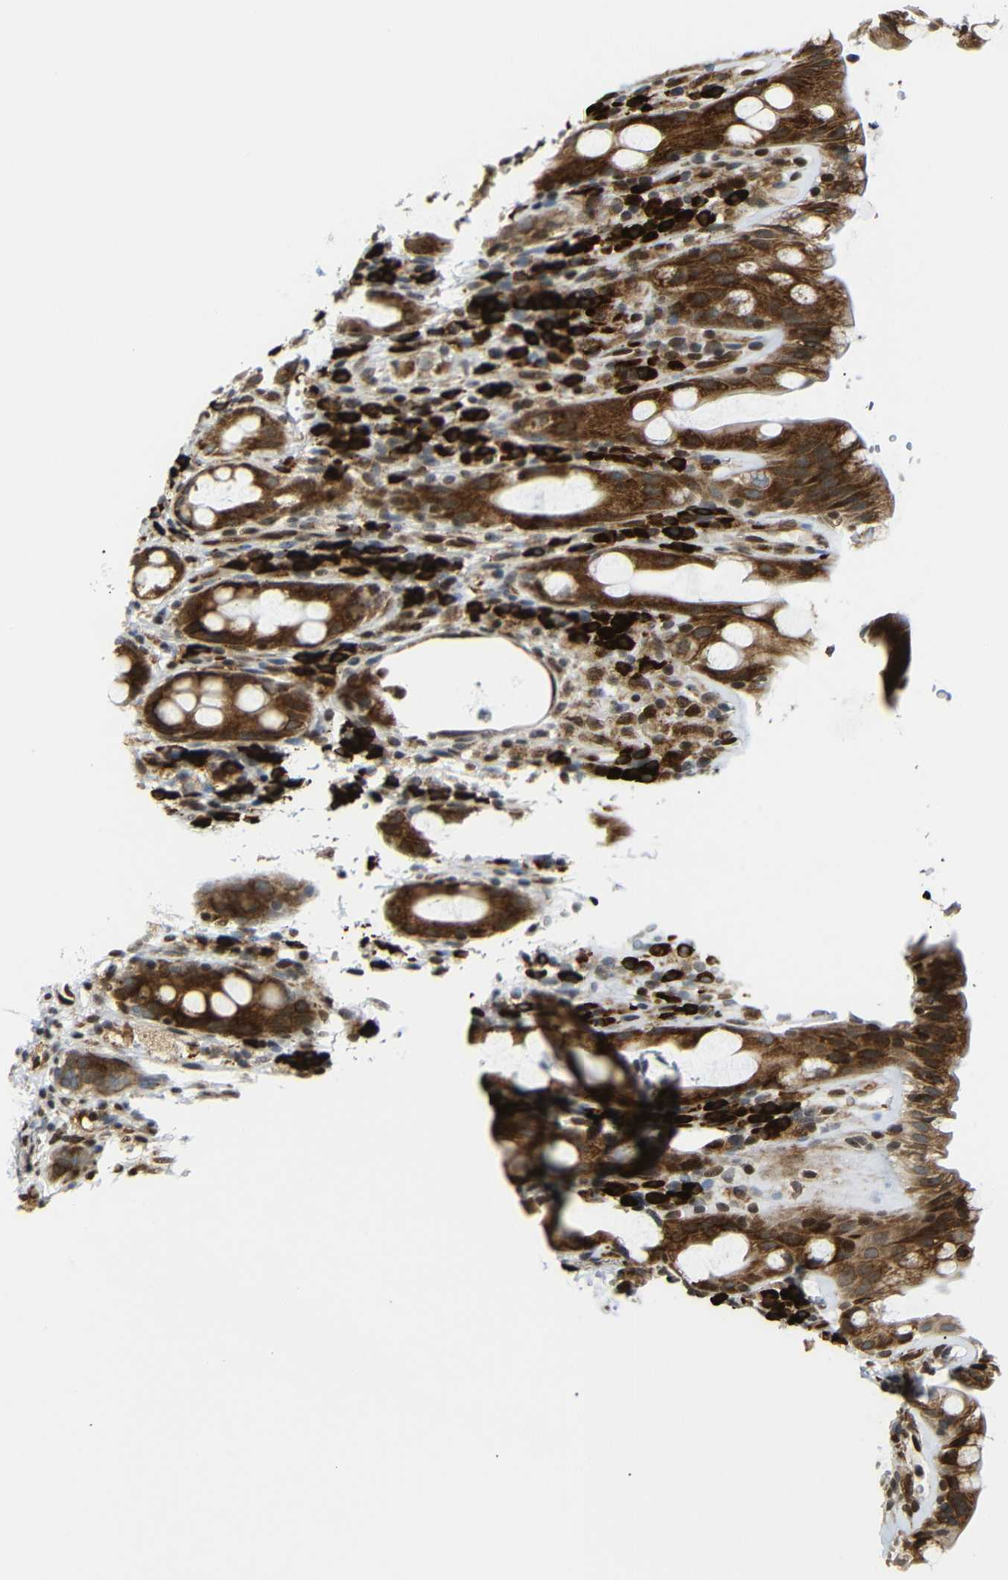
{"staining": {"intensity": "strong", "quantity": ">75%", "location": "cytoplasmic/membranous"}, "tissue": "rectum", "cell_type": "Glandular cells", "image_type": "normal", "snomed": [{"axis": "morphology", "description": "Normal tissue, NOS"}, {"axis": "topography", "description": "Rectum"}], "caption": "A high-resolution image shows immunohistochemistry (IHC) staining of normal rectum, which exhibits strong cytoplasmic/membranous positivity in about >75% of glandular cells.", "gene": "SPCS2", "patient": {"sex": "male", "age": 44}}